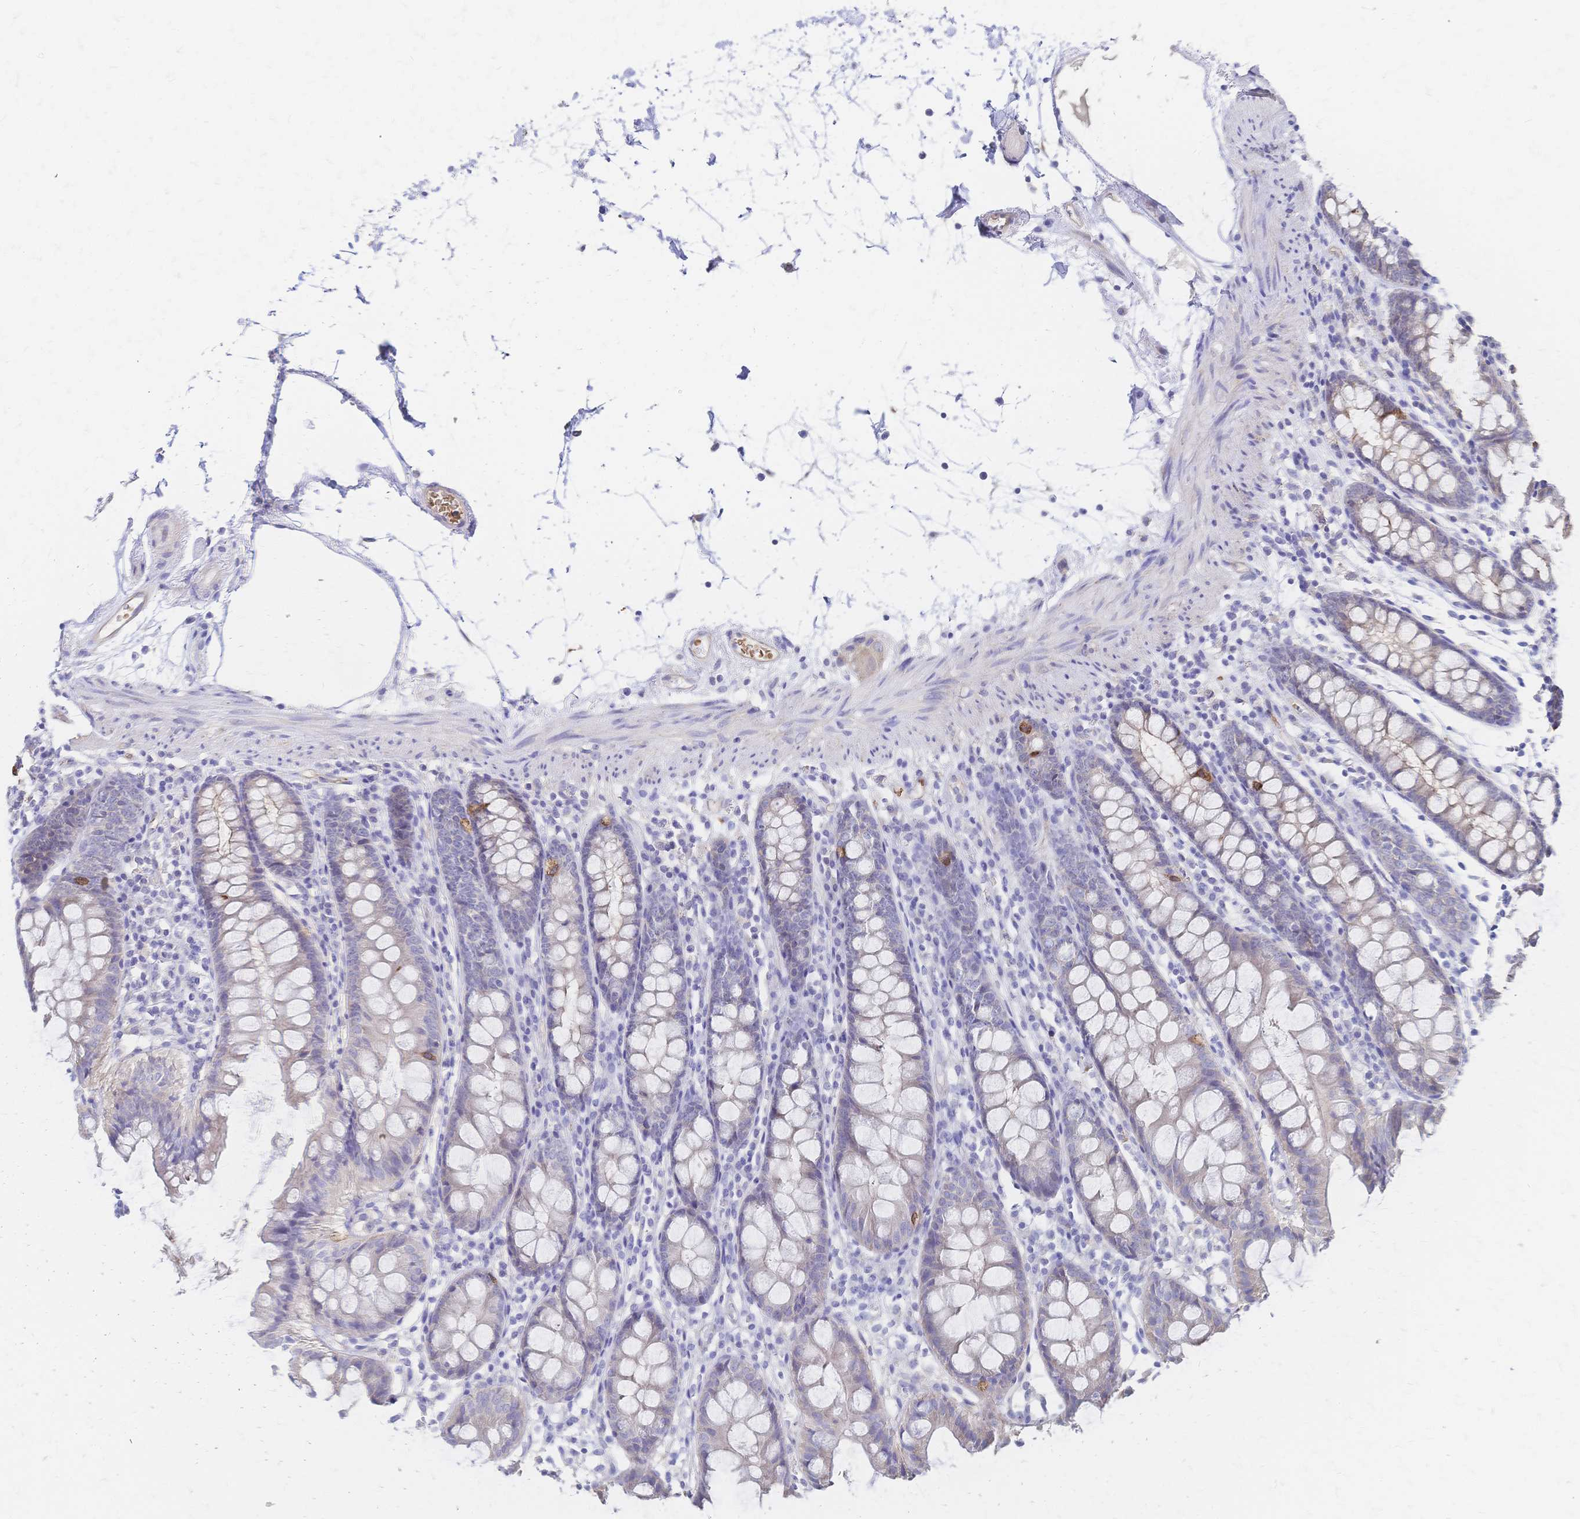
{"staining": {"intensity": "negative", "quantity": "none", "location": "none"}, "tissue": "colon", "cell_type": "Endothelial cells", "image_type": "normal", "snomed": [{"axis": "morphology", "description": "Normal tissue, NOS"}, {"axis": "topography", "description": "Colon"}], "caption": "High power microscopy photomicrograph of an immunohistochemistry (IHC) photomicrograph of normal colon, revealing no significant staining in endothelial cells.", "gene": "SLC5A1", "patient": {"sex": "female", "age": 84}}